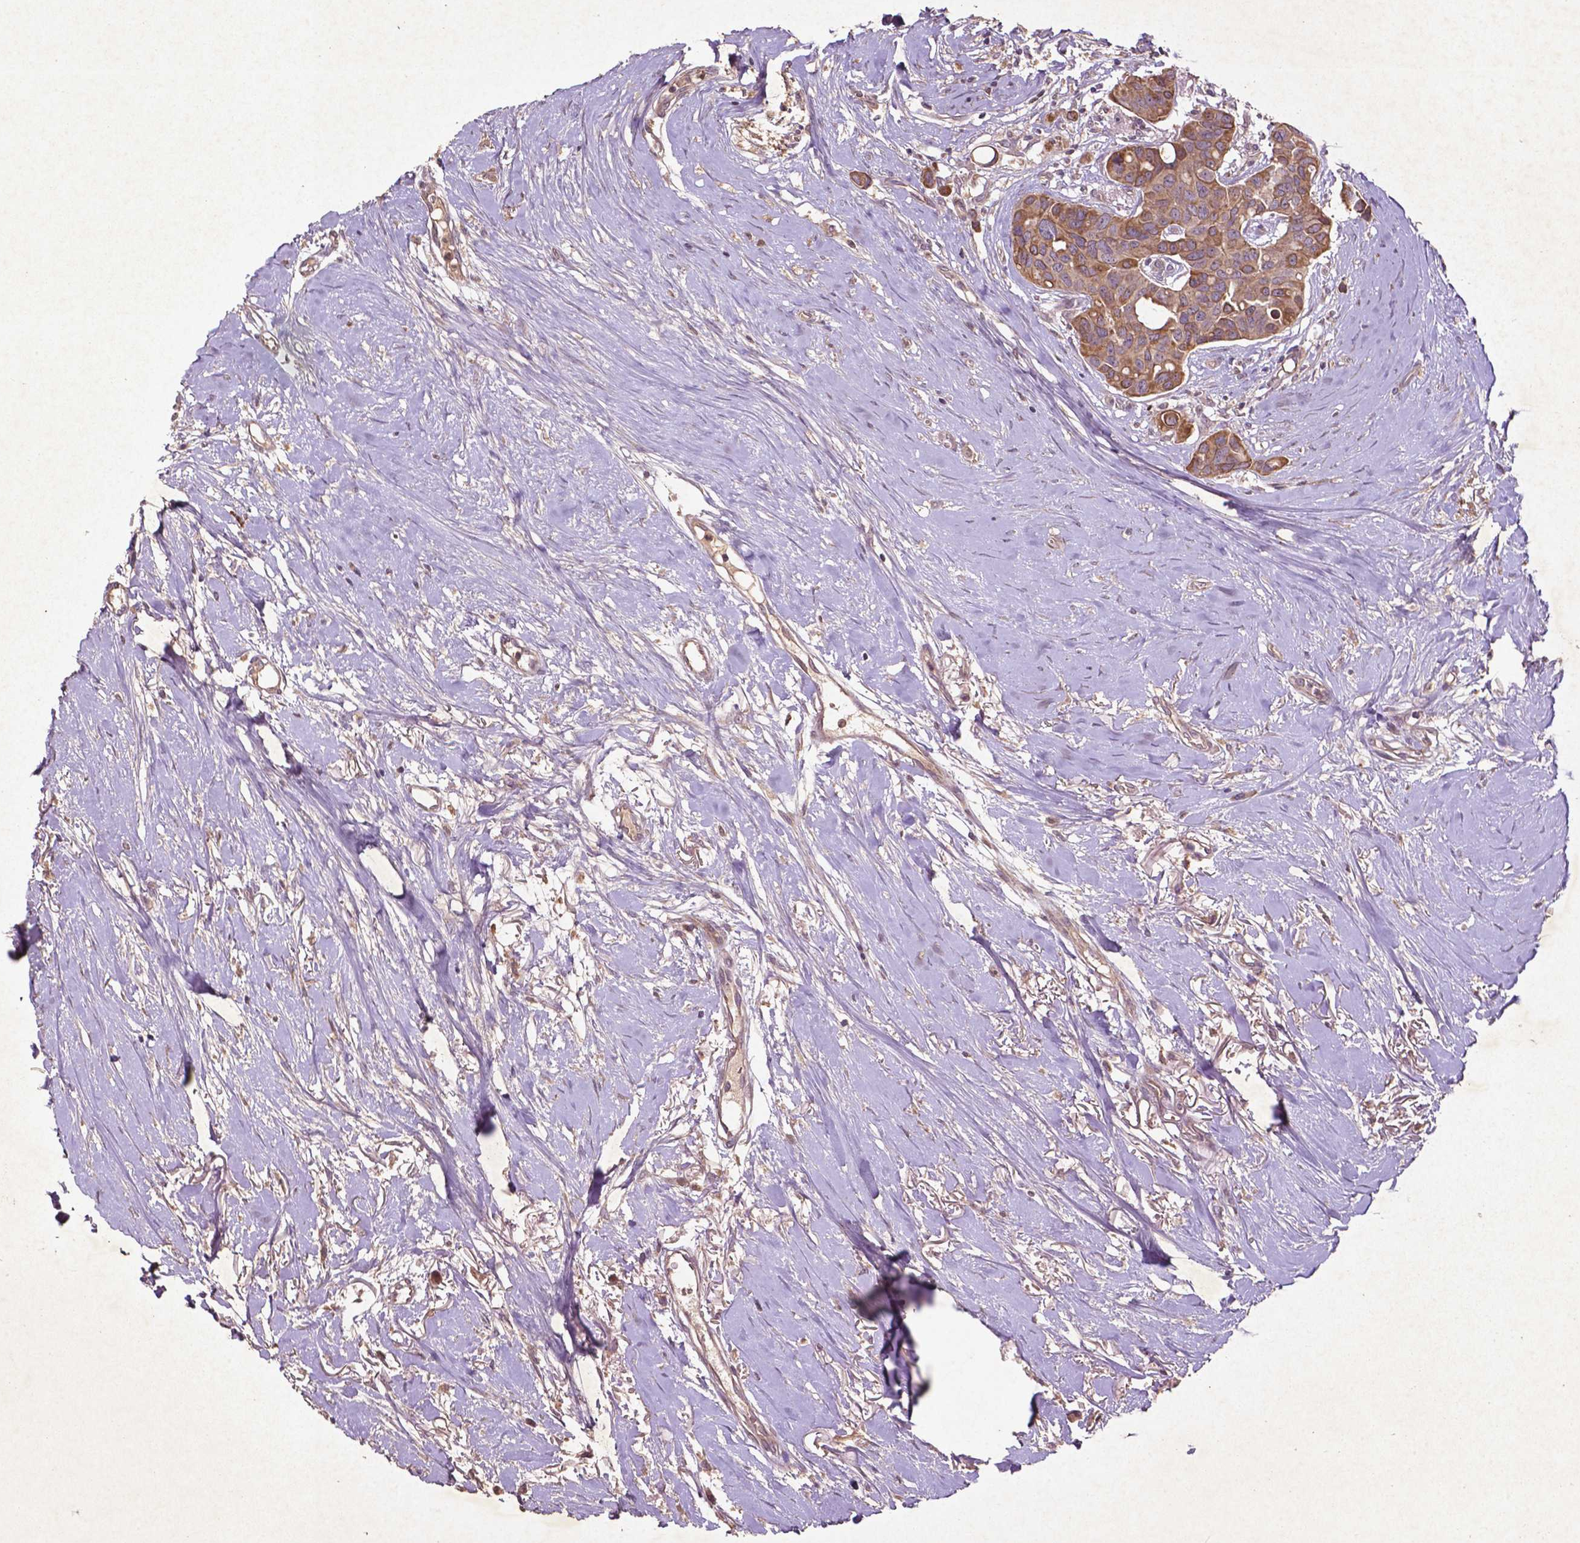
{"staining": {"intensity": "moderate", "quantity": ">75%", "location": "cytoplasmic/membranous"}, "tissue": "breast cancer", "cell_type": "Tumor cells", "image_type": "cancer", "snomed": [{"axis": "morphology", "description": "Duct carcinoma"}, {"axis": "topography", "description": "Breast"}], "caption": "Immunohistochemical staining of breast cancer (infiltrating ductal carcinoma) exhibits medium levels of moderate cytoplasmic/membranous protein positivity in about >75% of tumor cells.", "gene": "COQ2", "patient": {"sex": "female", "age": 54}}